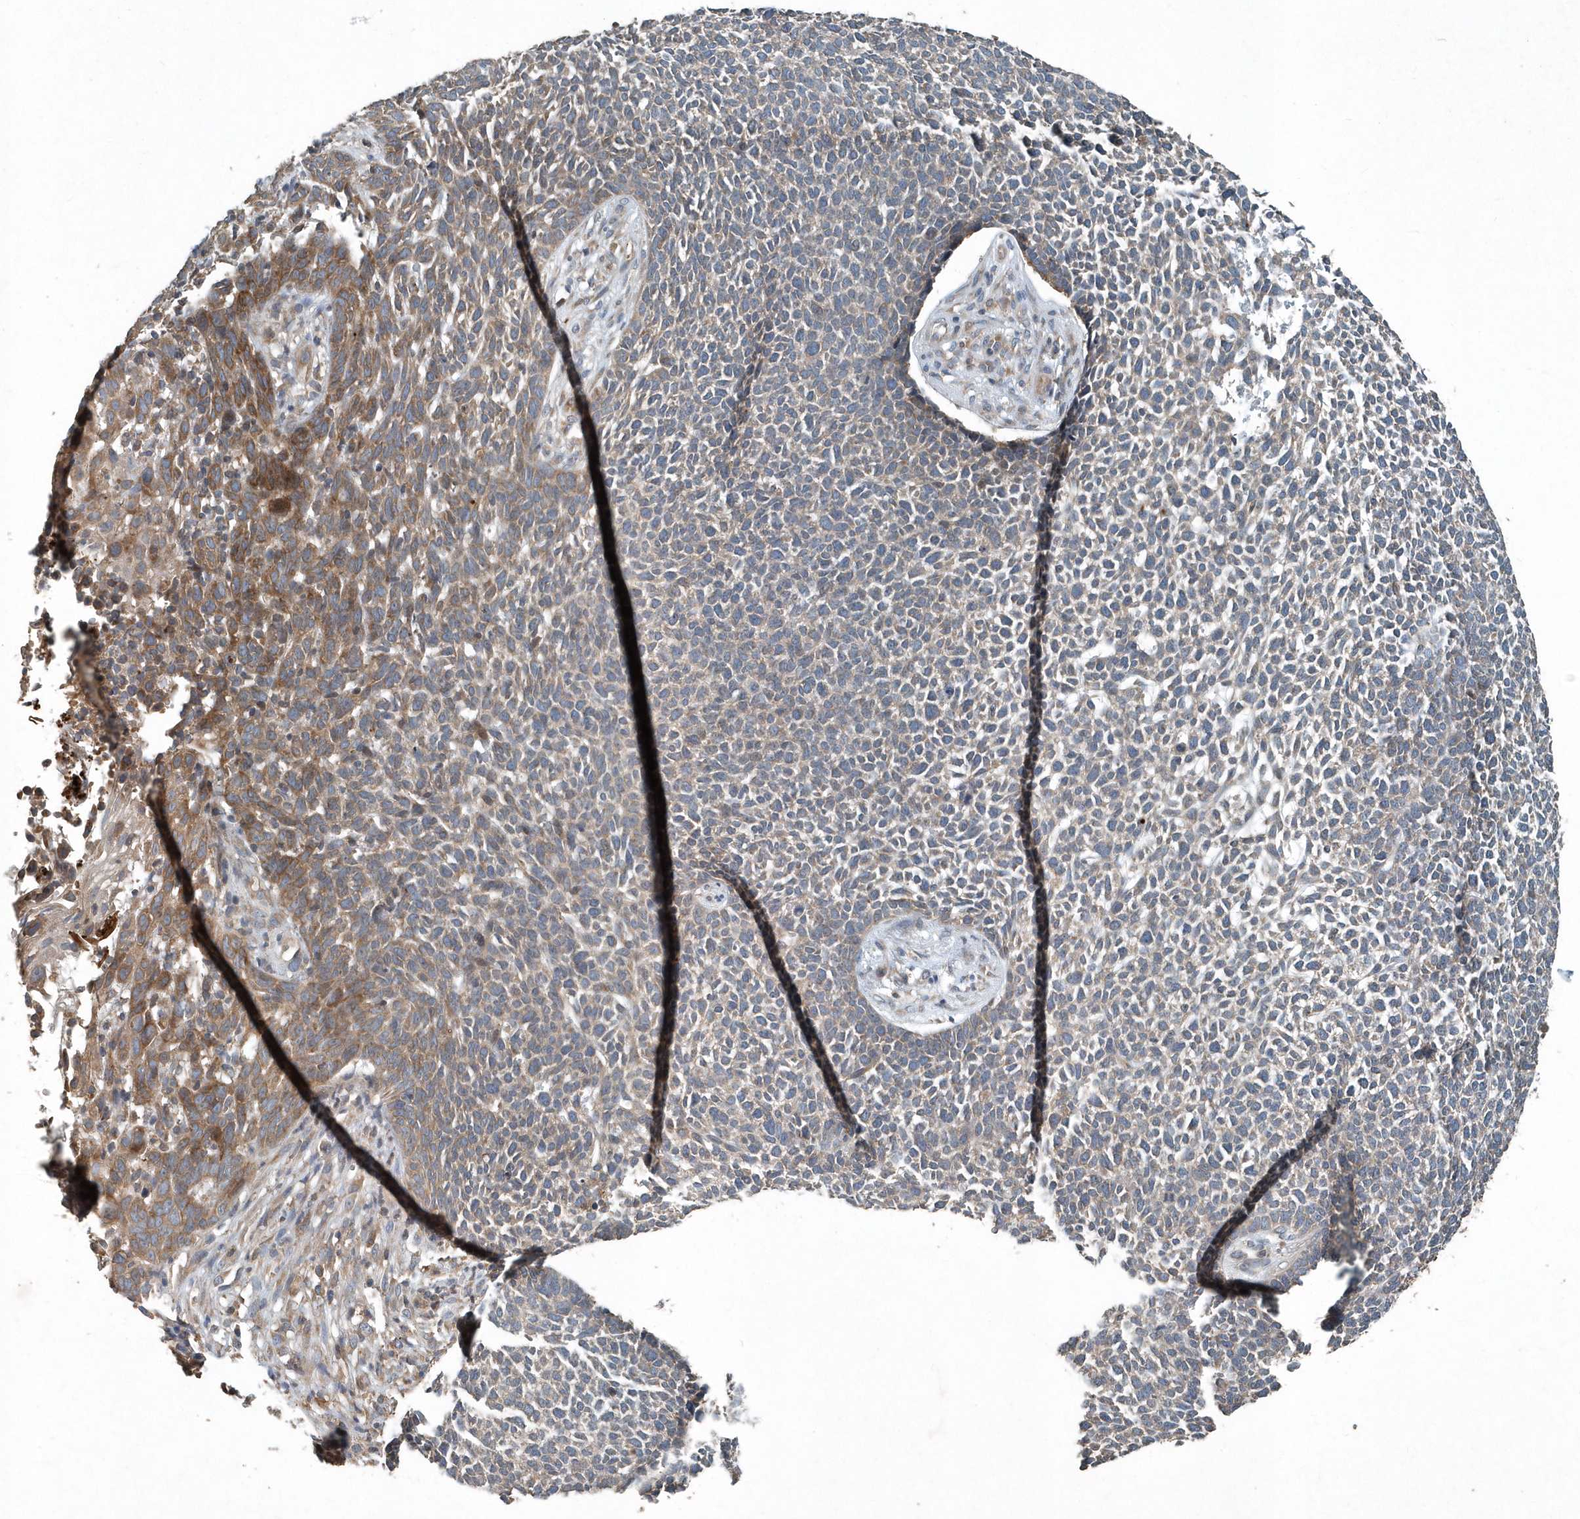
{"staining": {"intensity": "moderate", "quantity": "25%-75%", "location": "cytoplasmic/membranous"}, "tissue": "skin cancer", "cell_type": "Tumor cells", "image_type": "cancer", "snomed": [{"axis": "morphology", "description": "Basal cell carcinoma"}, {"axis": "topography", "description": "Skin"}], "caption": "Skin cancer was stained to show a protein in brown. There is medium levels of moderate cytoplasmic/membranous positivity in approximately 25%-75% of tumor cells. (DAB = brown stain, brightfield microscopy at high magnification).", "gene": "SCFD2", "patient": {"sex": "female", "age": 84}}